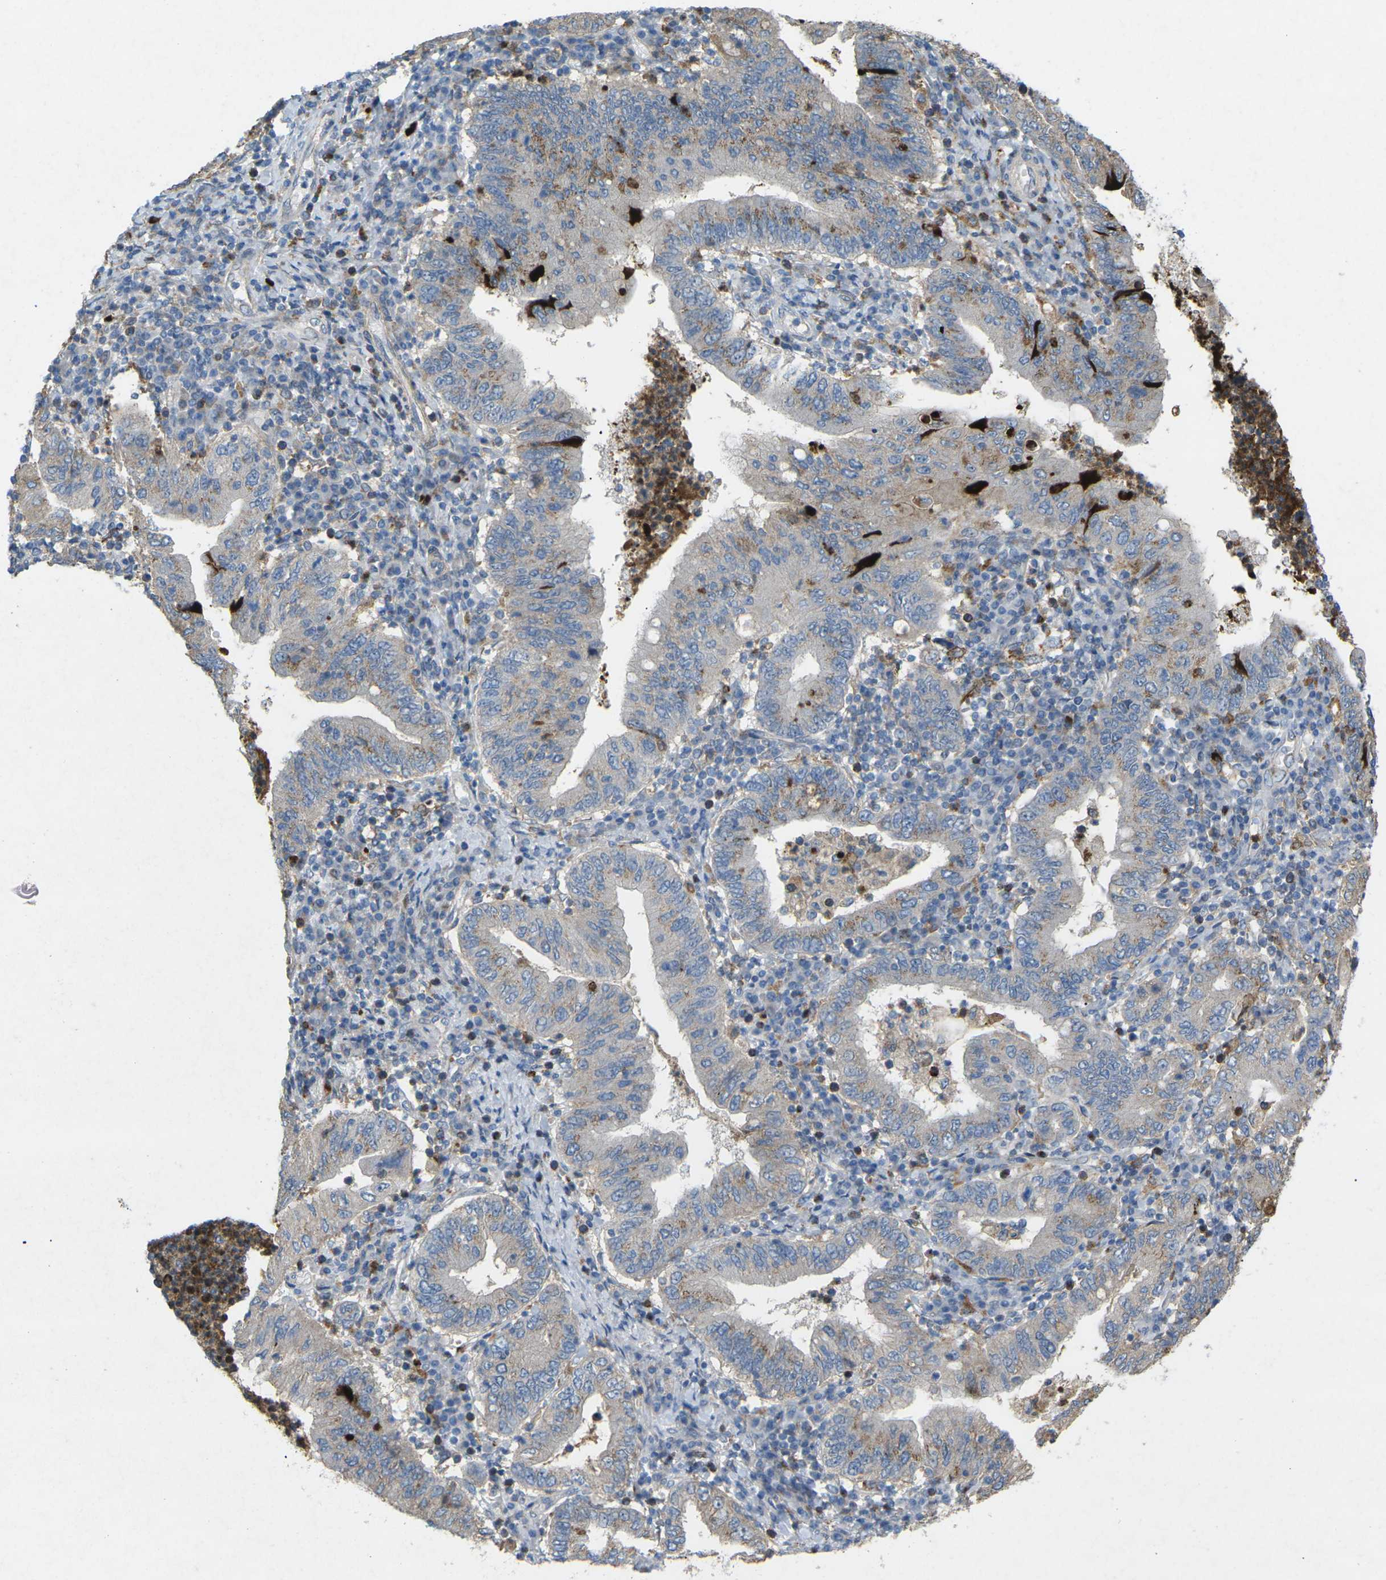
{"staining": {"intensity": "moderate", "quantity": "<25%", "location": "cytoplasmic/membranous"}, "tissue": "stomach cancer", "cell_type": "Tumor cells", "image_type": "cancer", "snomed": [{"axis": "morphology", "description": "Normal tissue, NOS"}, {"axis": "morphology", "description": "Adenocarcinoma, NOS"}, {"axis": "topography", "description": "Esophagus"}, {"axis": "topography", "description": "Stomach, upper"}, {"axis": "topography", "description": "Peripheral nerve tissue"}], "caption": "This photomicrograph shows IHC staining of human adenocarcinoma (stomach), with low moderate cytoplasmic/membranous positivity in approximately <25% of tumor cells.", "gene": "STK11", "patient": {"sex": "male", "age": 62}}